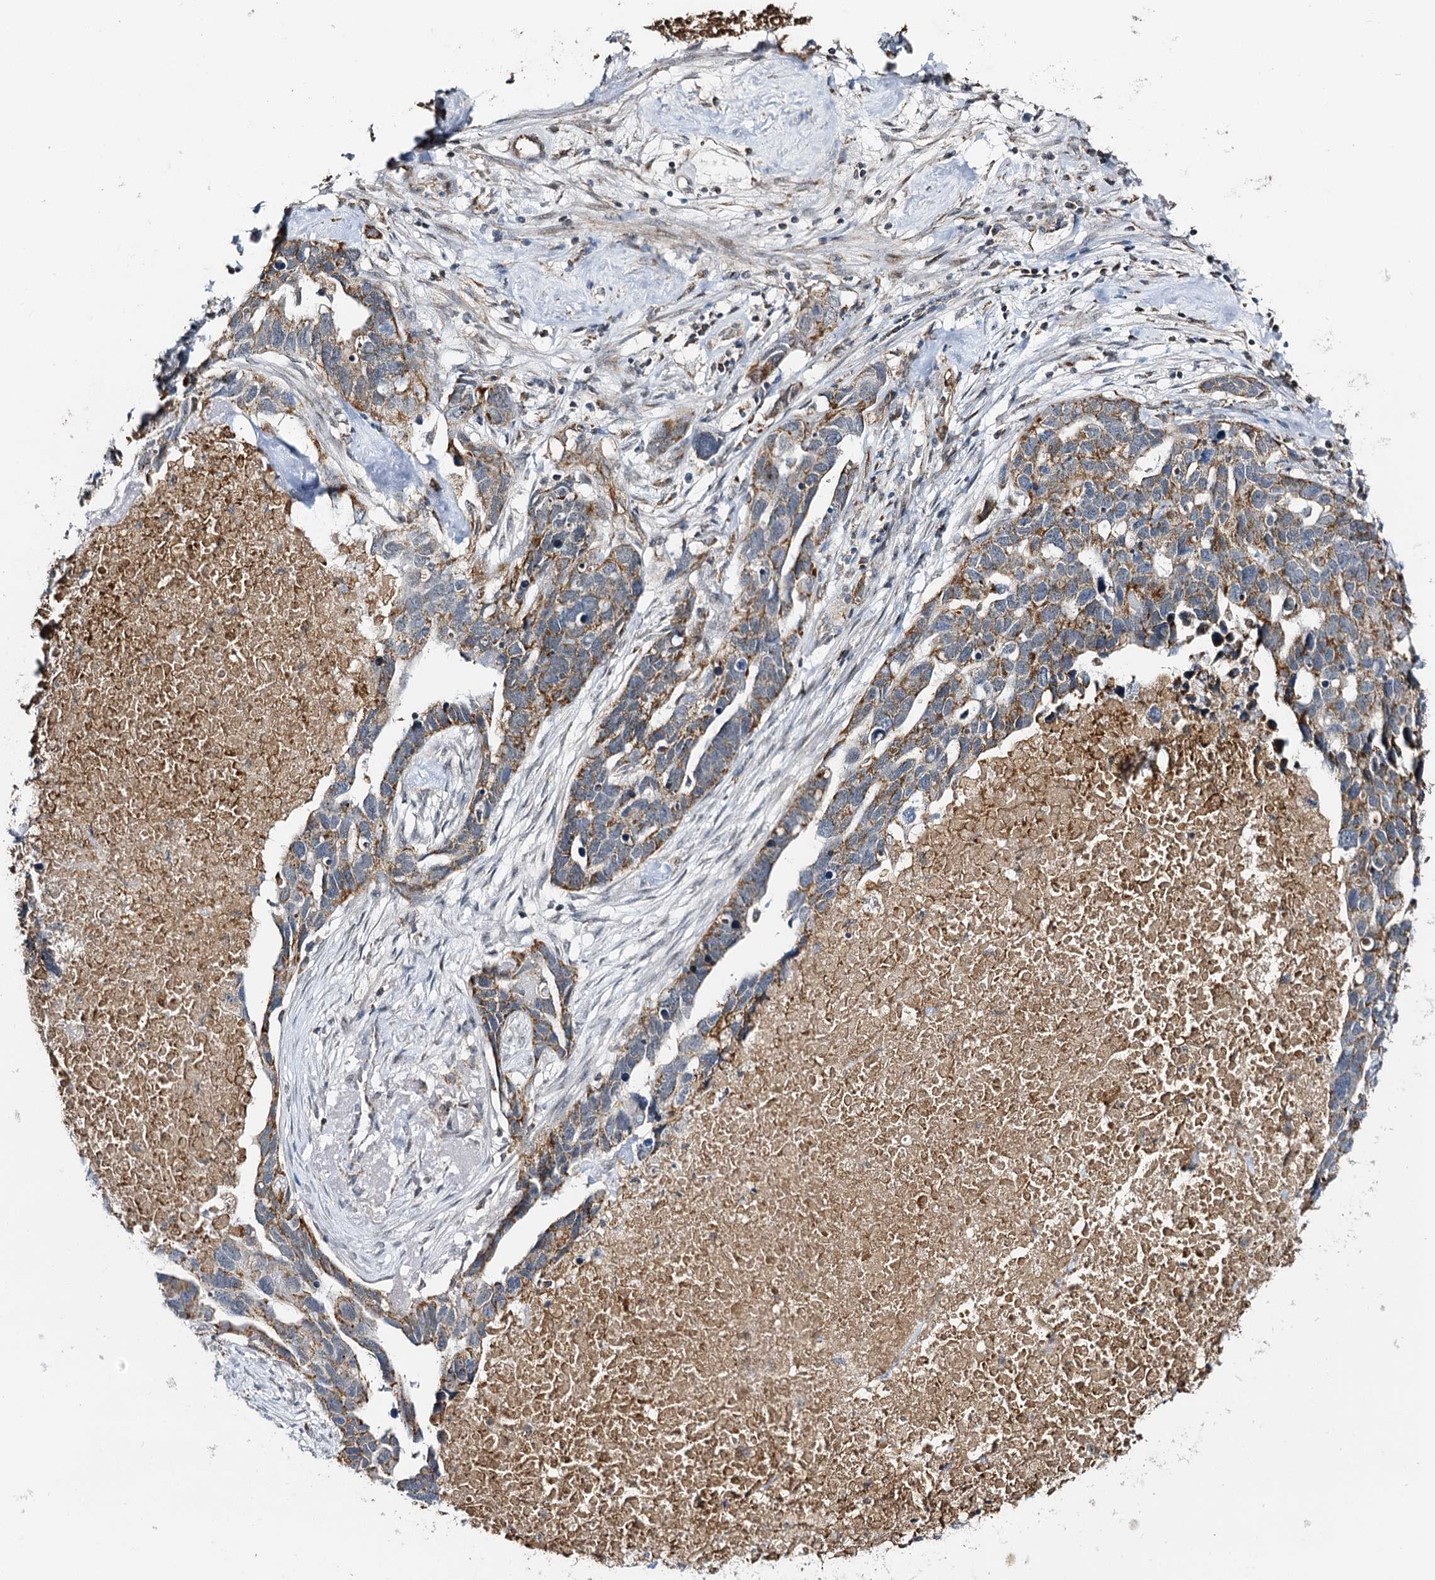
{"staining": {"intensity": "moderate", "quantity": ">75%", "location": "cytoplasmic/membranous"}, "tissue": "ovarian cancer", "cell_type": "Tumor cells", "image_type": "cancer", "snomed": [{"axis": "morphology", "description": "Cystadenocarcinoma, serous, NOS"}, {"axis": "topography", "description": "Ovary"}], "caption": "A brown stain highlights moderate cytoplasmic/membranous positivity of a protein in ovarian serous cystadenocarcinoma tumor cells. The protein is stained brown, and the nuclei are stained in blue (DAB IHC with brightfield microscopy, high magnification).", "gene": "CBR4", "patient": {"sex": "female", "age": 54}}